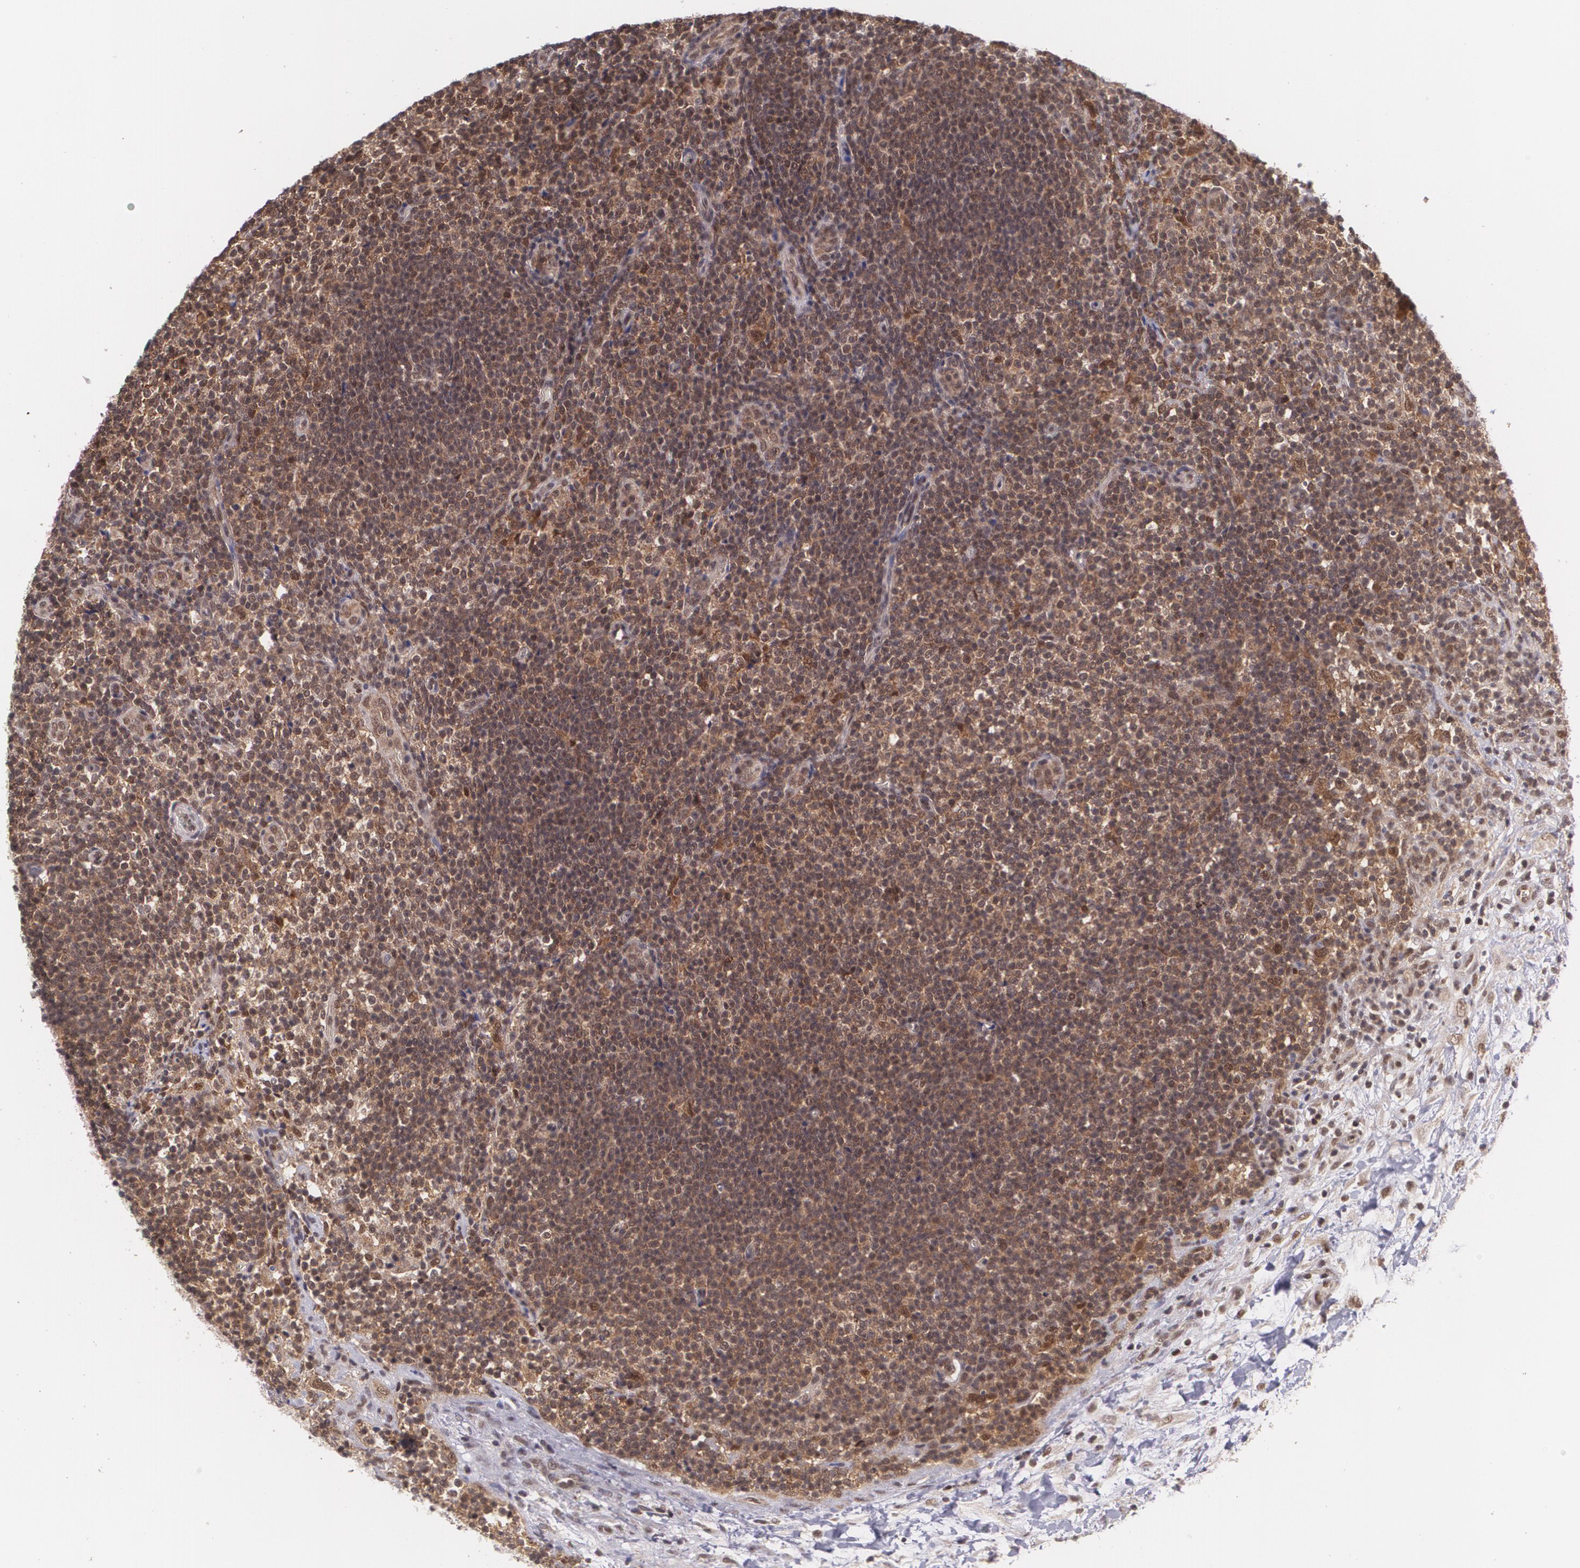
{"staining": {"intensity": "moderate", "quantity": ">75%", "location": "cytoplasmic/membranous,nuclear"}, "tissue": "lymphoma", "cell_type": "Tumor cells", "image_type": "cancer", "snomed": [{"axis": "morphology", "description": "Malignant lymphoma, non-Hodgkin's type, Low grade"}, {"axis": "topography", "description": "Lymph node"}], "caption": "High-magnification brightfield microscopy of lymphoma stained with DAB (brown) and counterstained with hematoxylin (blue). tumor cells exhibit moderate cytoplasmic/membranous and nuclear expression is identified in about>75% of cells.", "gene": "CUL2", "patient": {"sex": "female", "age": 76}}